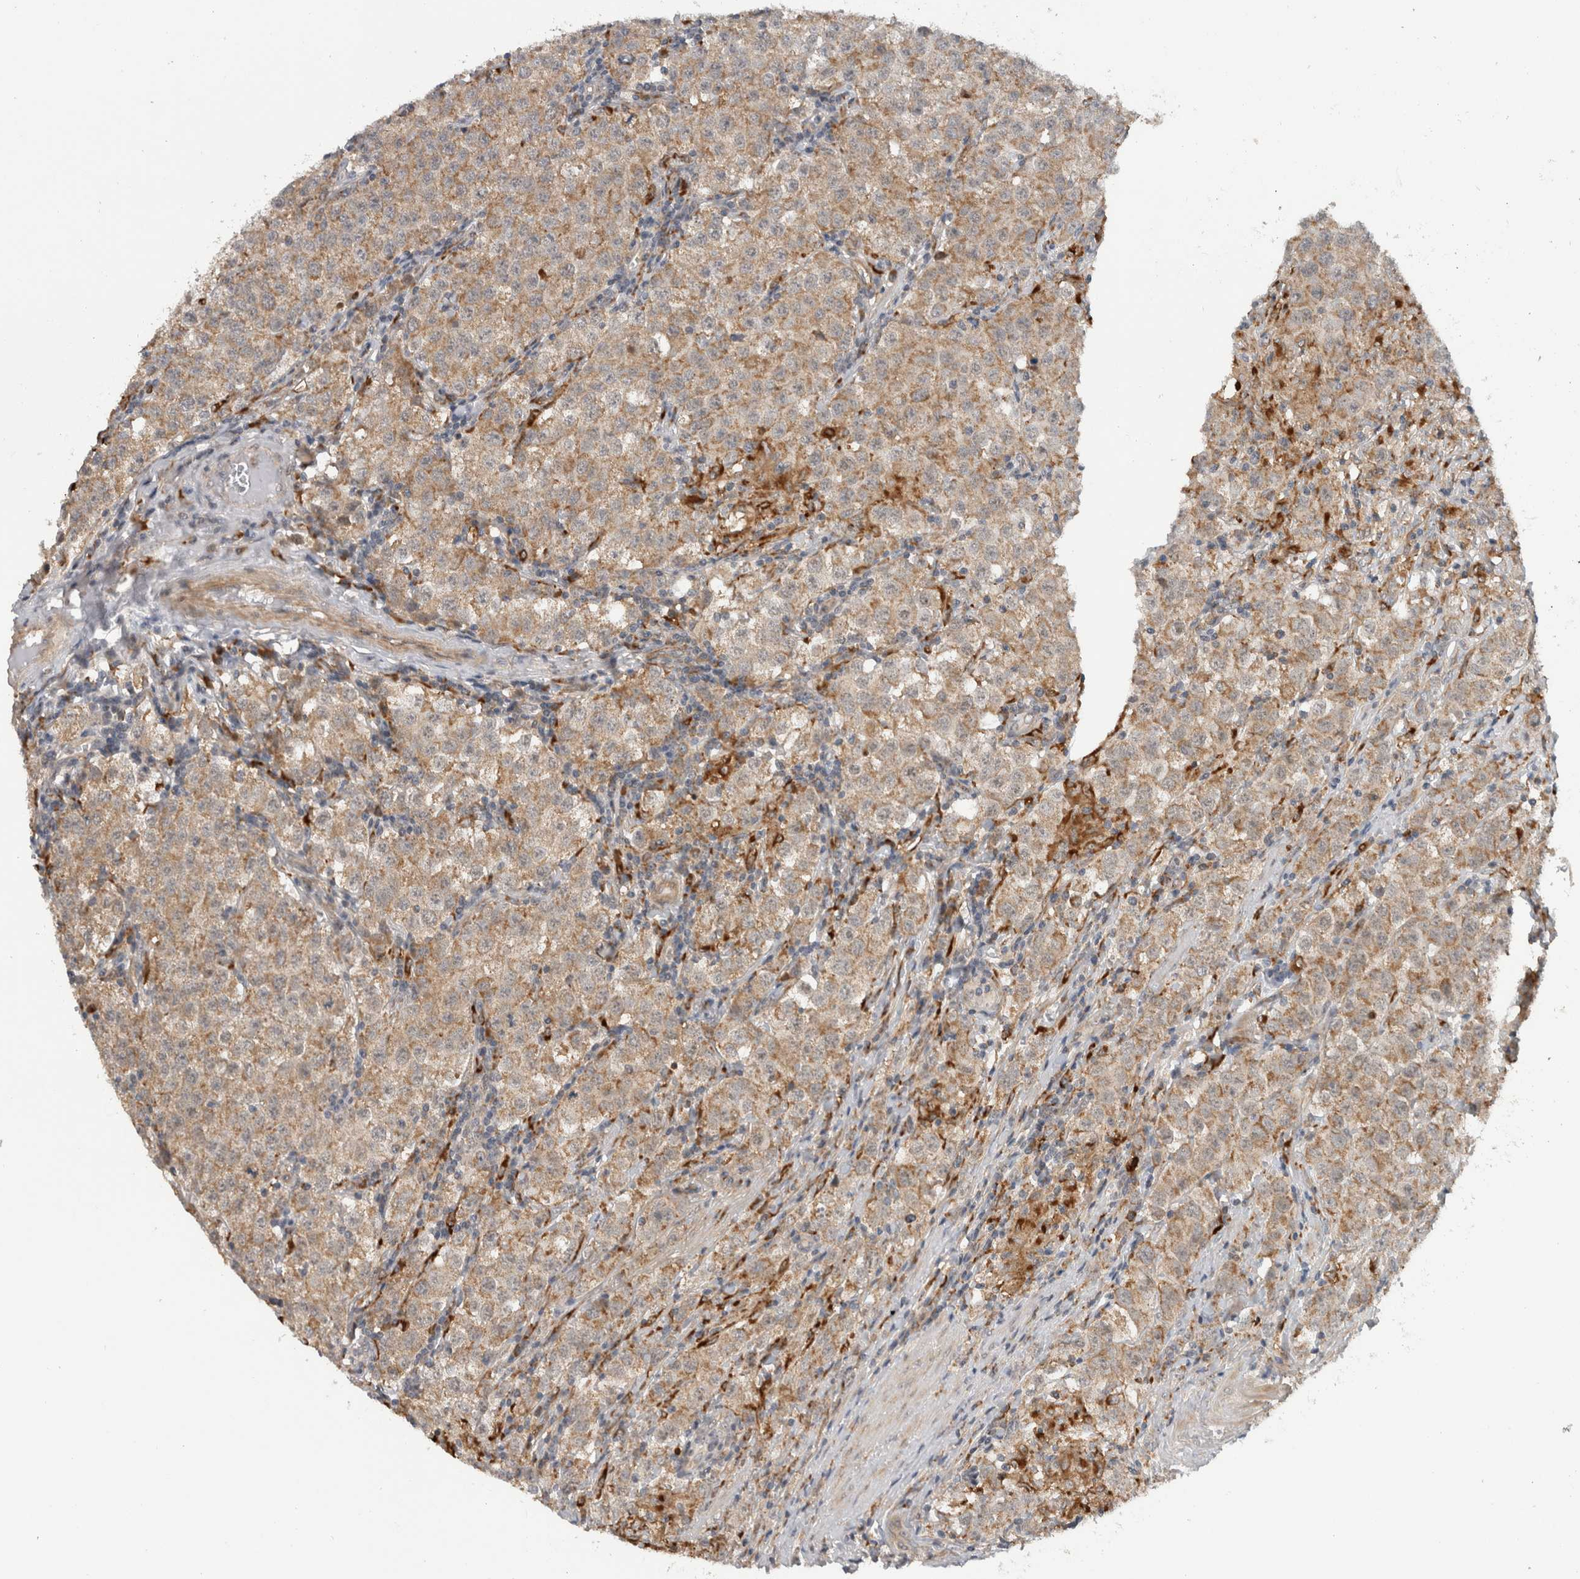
{"staining": {"intensity": "weak", "quantity": ">75%", "location": "cytoplasmic/membranous"}, "tissue": "testis cancer", "cell_type": "Tumor cells", "image_type": "cancer", "snomed": [{"axis": "morphology", "description": "Seminoma, NOS"}, {"axis": "morphology", "description": "Carcinoma, Embryonal, NOS"}, {"axis": "topography", "description": "Testis"}], "caption": "The image reveals staining of testis embryonal carcinoma, revealing weak cytoplasmic/membranous protein expression (brown color) within tumor cells.", "gene": "ADGRL3", "patient": {"sex": "male", "age": 43}}